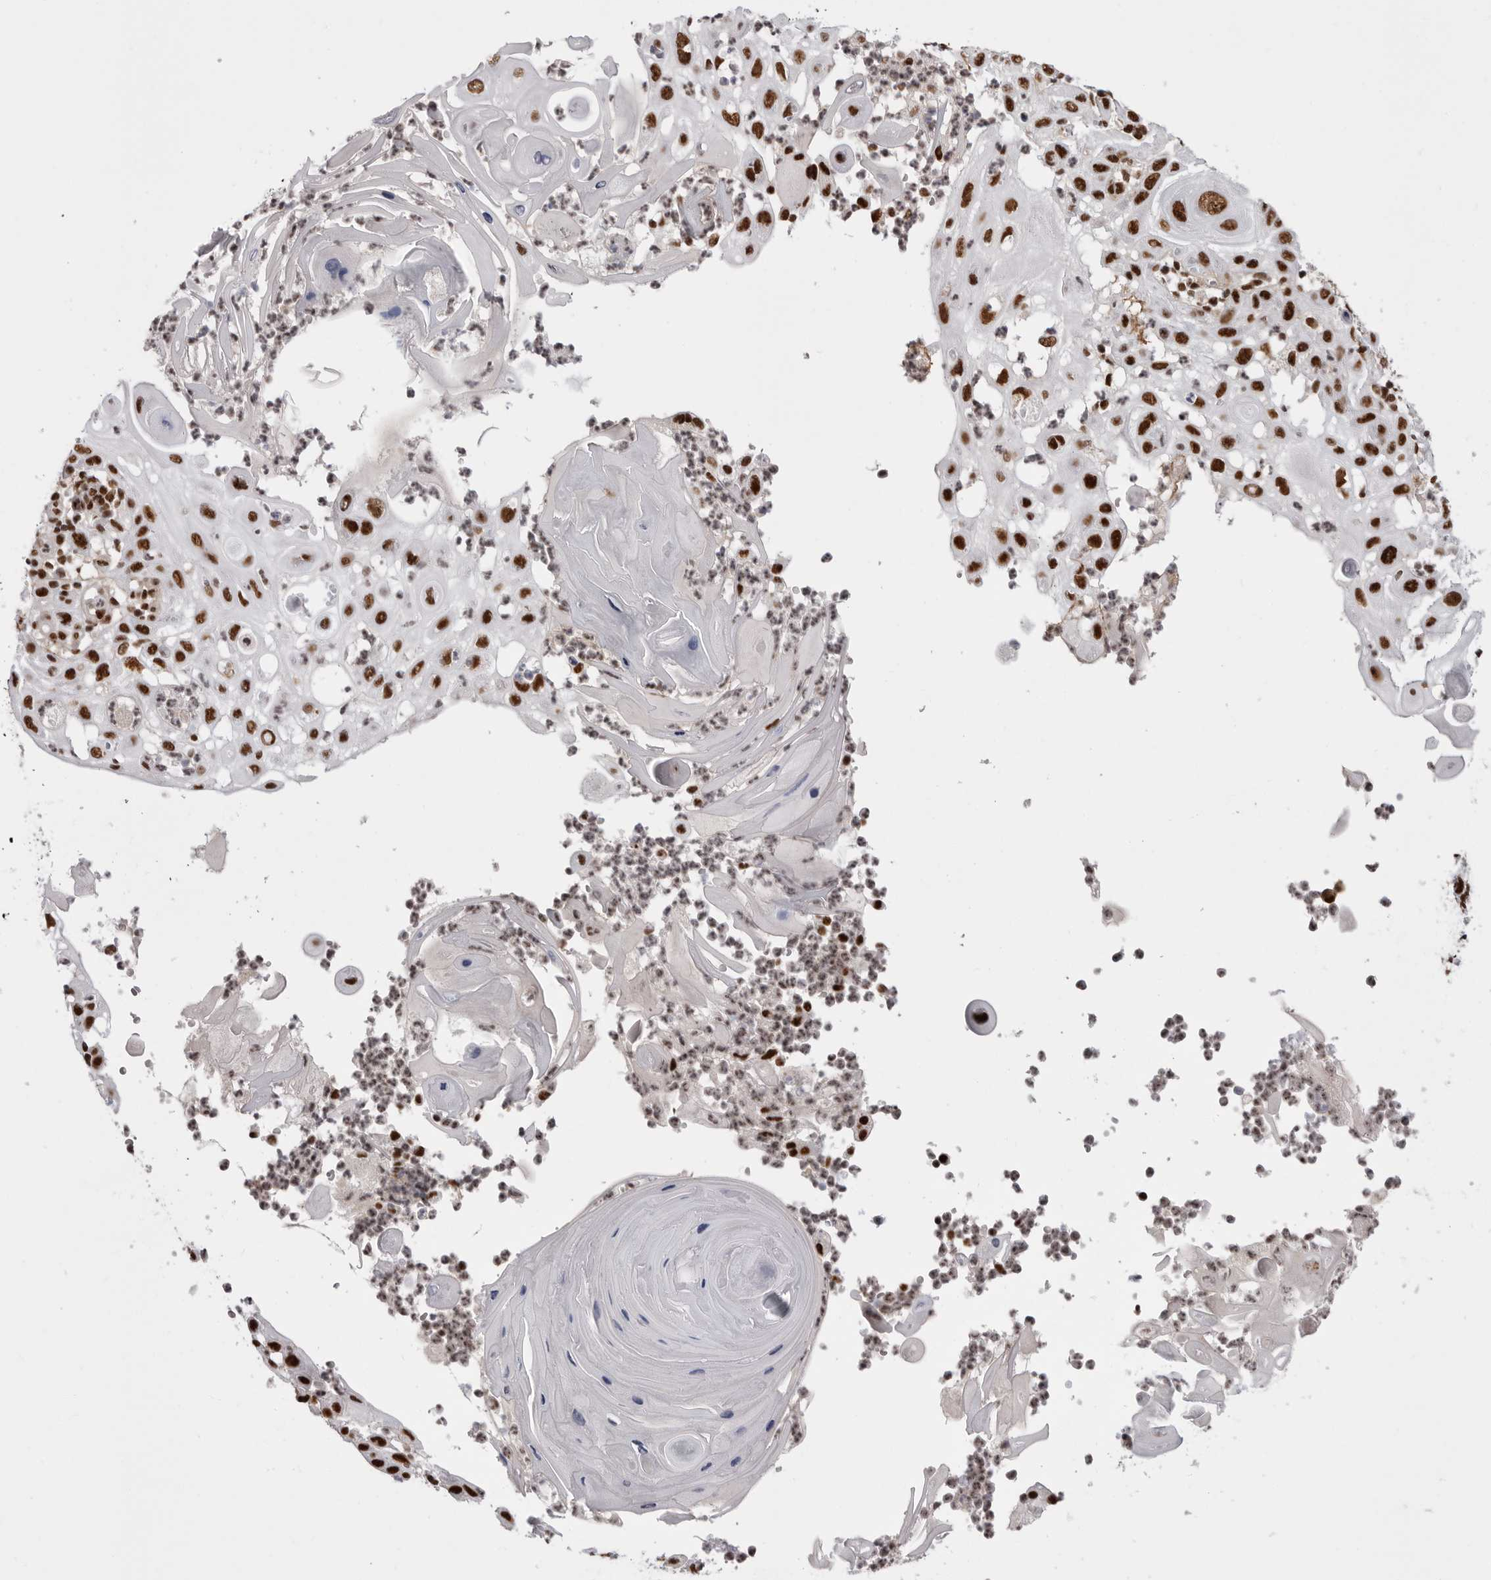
{"staining": {"intensity": "strong", "quantity": ">75%", "location": "nuclear"}, "tissue": "skin cancer", "cell_type": "Tumor cells", "image_type": "cancer", "snomed": [{"axis": "morphology", "description": "Normal tissue, NOS"}, {"axis": "morphology", "description": "Squamous cell carcinoma, NOS"}, {"axis": "topography", "description": "Skin"}], "caption": "Skin cancer (squamous cell carcinoma) stained for a protein (brown) displays strong nuclear positive positivity in approximately >75% of tumor cells.", "gene": "PPP1R8", "patient": {"sex": "female", "age": 96}}